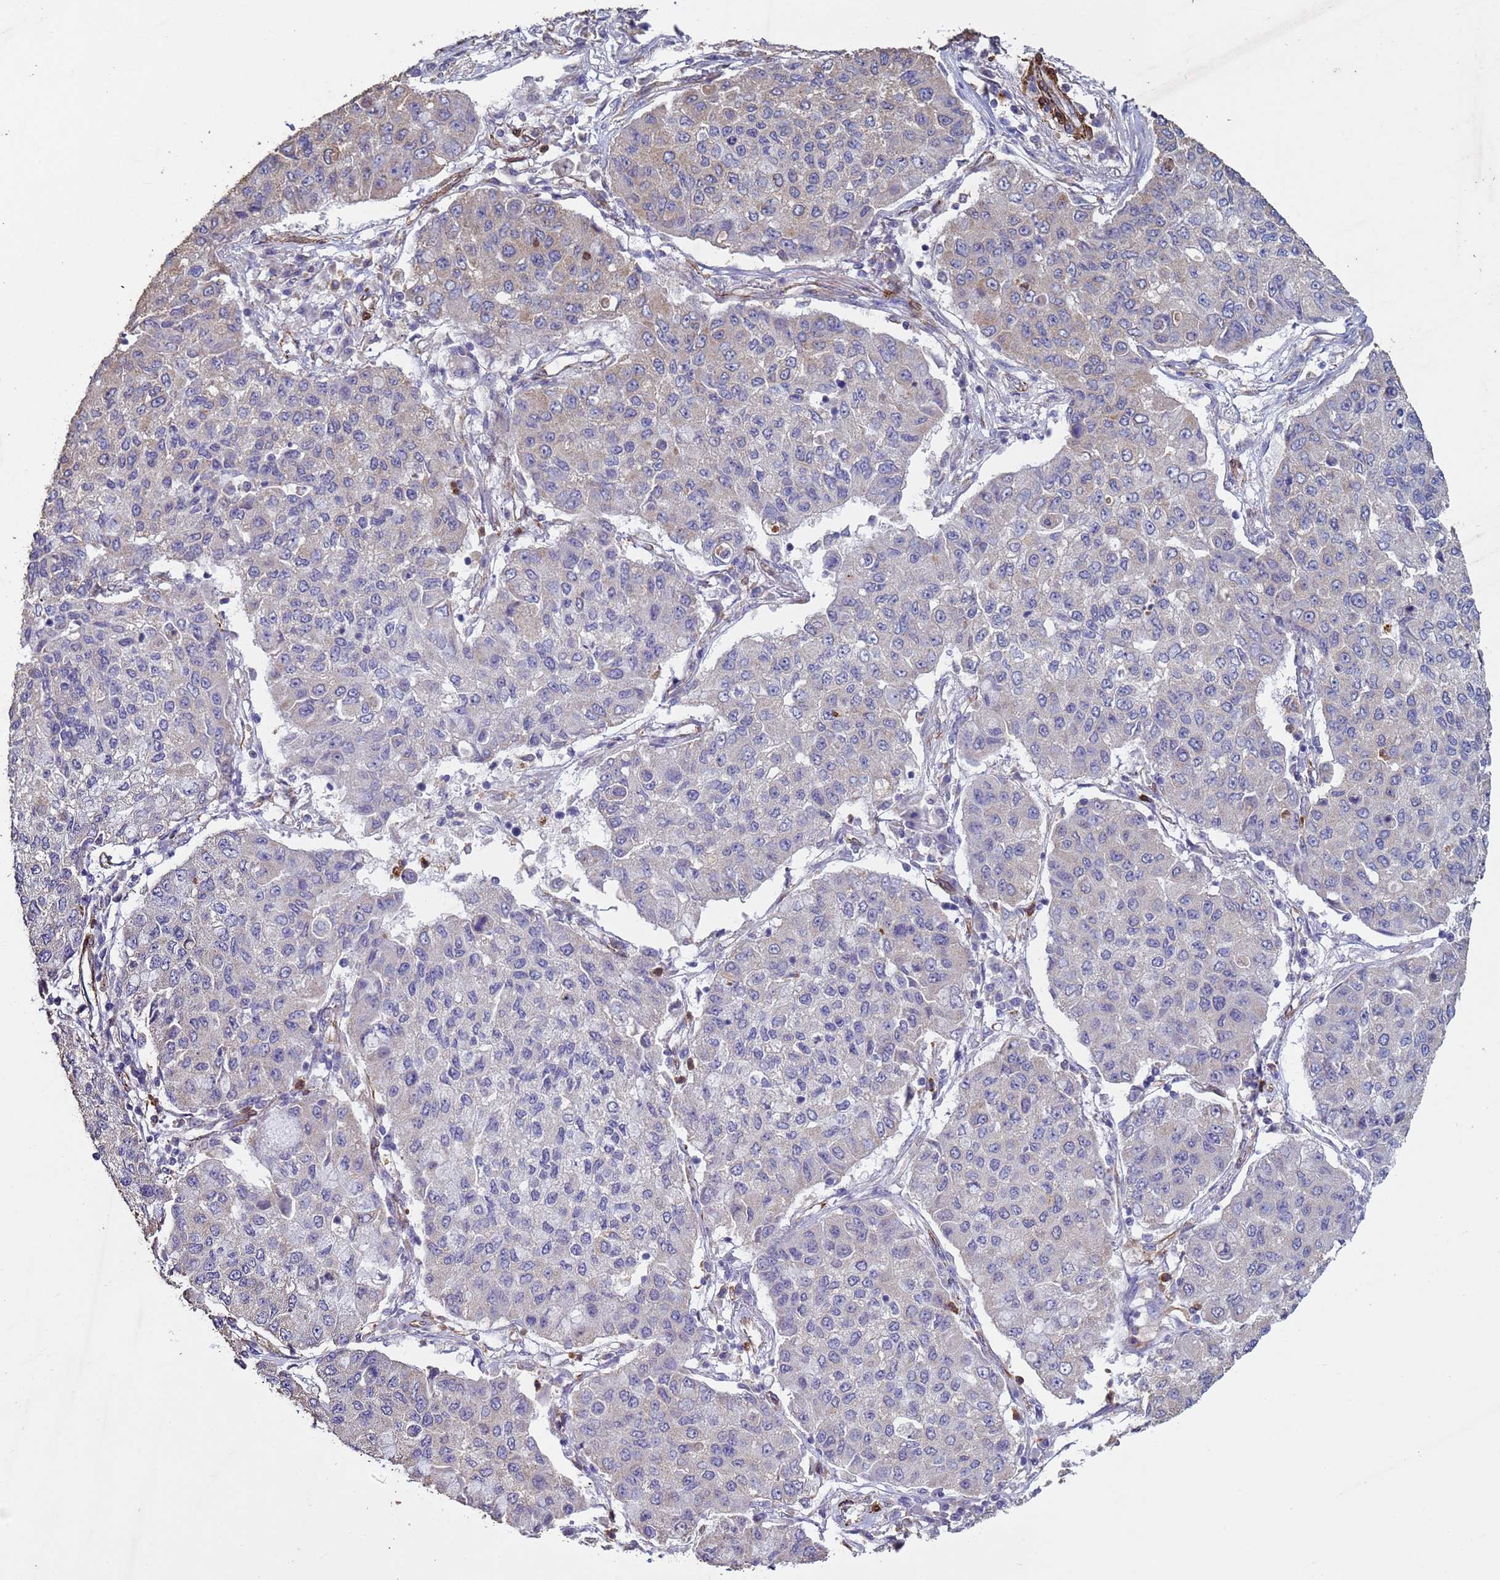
{"staining": {"intensity": "weak", "quantity": "<25%", "location": "cytoplasmic/membranous"}, "tissue": "lung cancer", "cell_type": "Tumor cells", "image_type": "cancer", "snomed": [{"axis": "morphology", "description": "Squamous cell carcinoma, NOS"}, {"axis": "topography", "description": "Lung"}], "caption": "Tumor cells show no significant protein staining in lung squamous cell carcinoma.", "gene": "GASK1A", "patient": {"sex": "male", "age": 74}}